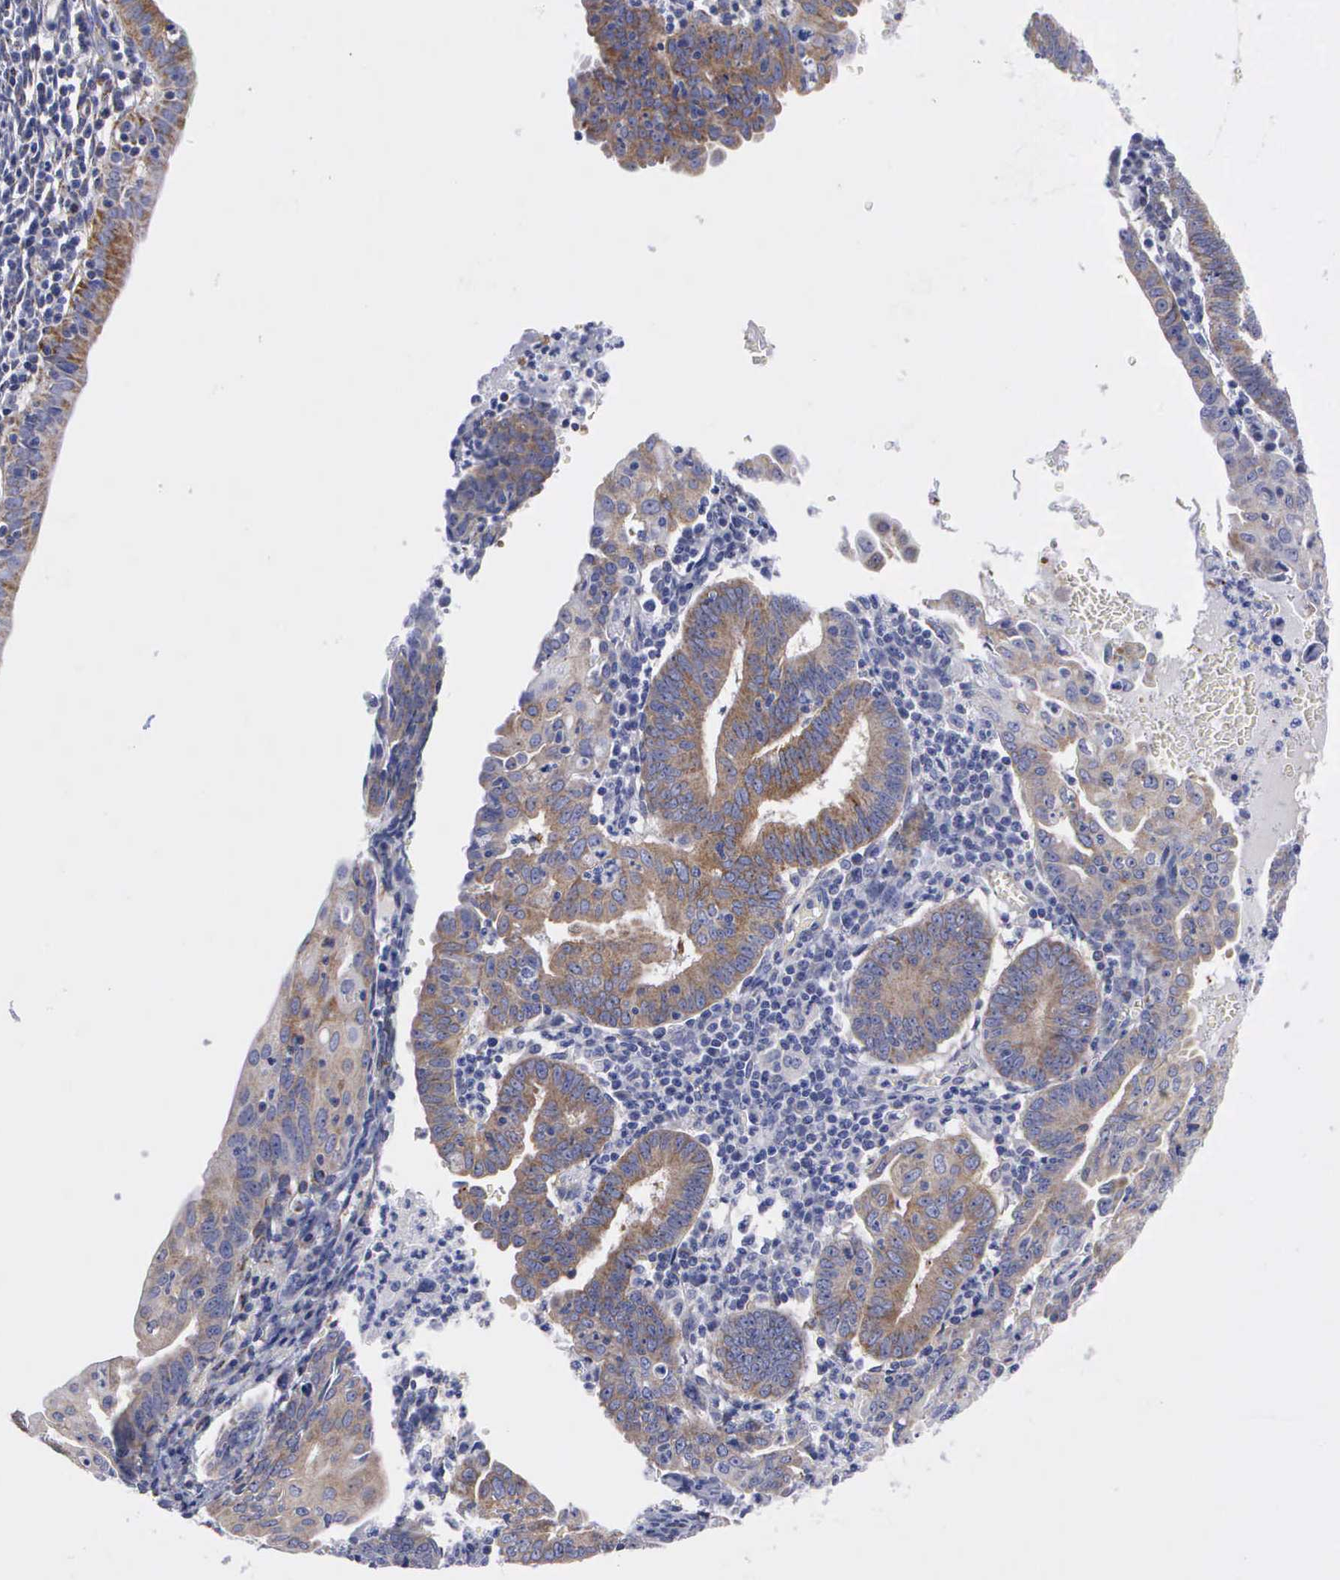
{"staining": {"intensity": "moderate", "quantity": ">75%", "location": "cytoplasmic/membranous"}, "tissue": "endometrial cancer", "cell_type": "Tumor cells", "image_type": "cancer", "snomed": [{"axis": "morphology", "description": "Adenocarcinoma, NOS"}, {"axis": "topography", "description": "Endometrium"}], "caption": "This photomicrograph shows IHC staining of human adenocarcinoma (endometrial), with medium moderate cytoplasmic/membranous staining in approximately >75% of tumor cells.", "gene": "APOOL", "patient": {"sex": "female", "age": 60}}